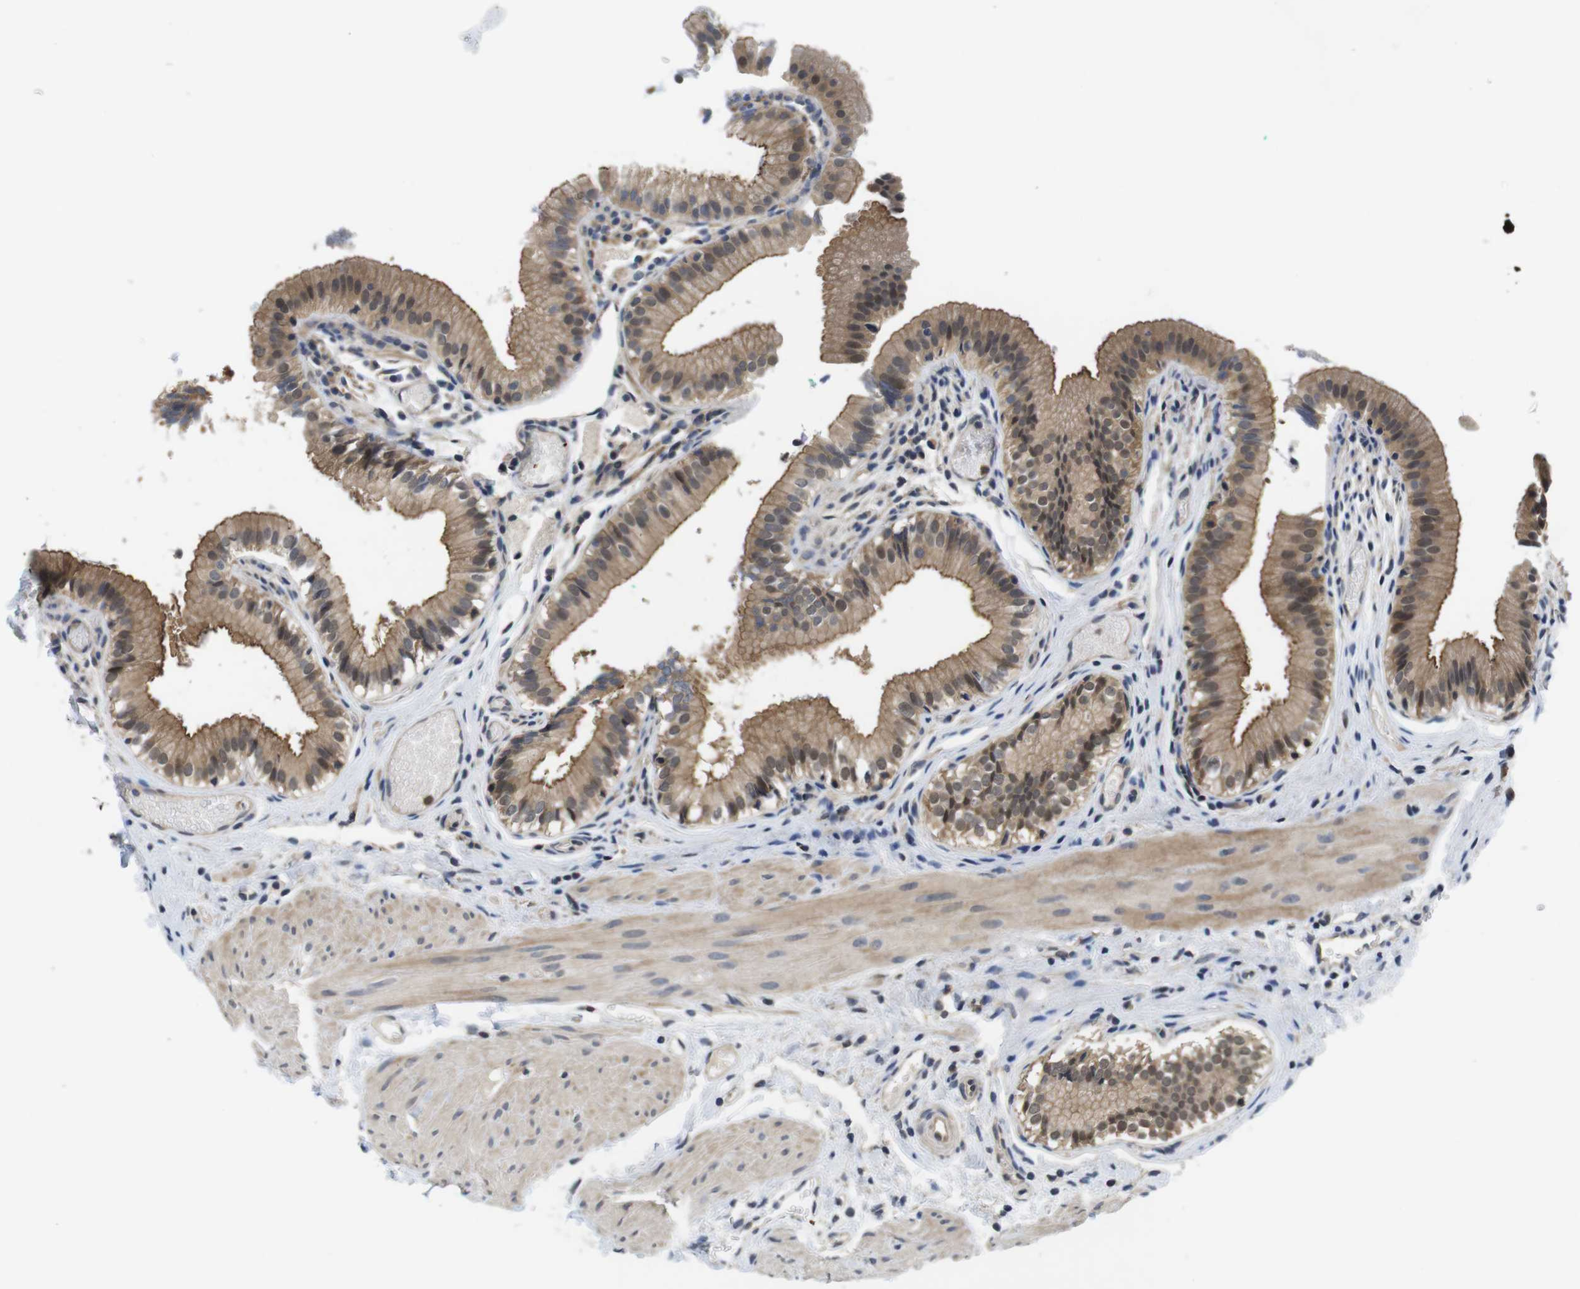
{"staining": {"intensity": "moderate", "quantity": ">75%", "location": "cytoplasmic/membranous"}, "tissue": "gallbladder", "cell_type": "Glandular cells", "image_type": "normal", "snomed": [{"axis": "morphology", "description": "Normal tissue, NOS"}, {"axis": "topography", "description": "Gallbladder"}], "caption": "Moderate cytoplasmic/membranous positivity for a protein is appreciated in approximately >75% of glandular cells of benign gallbladder using immunohistochemistry (IHC).", "gene": "FADD", "patient": {"sex": "female", "age": 26}}